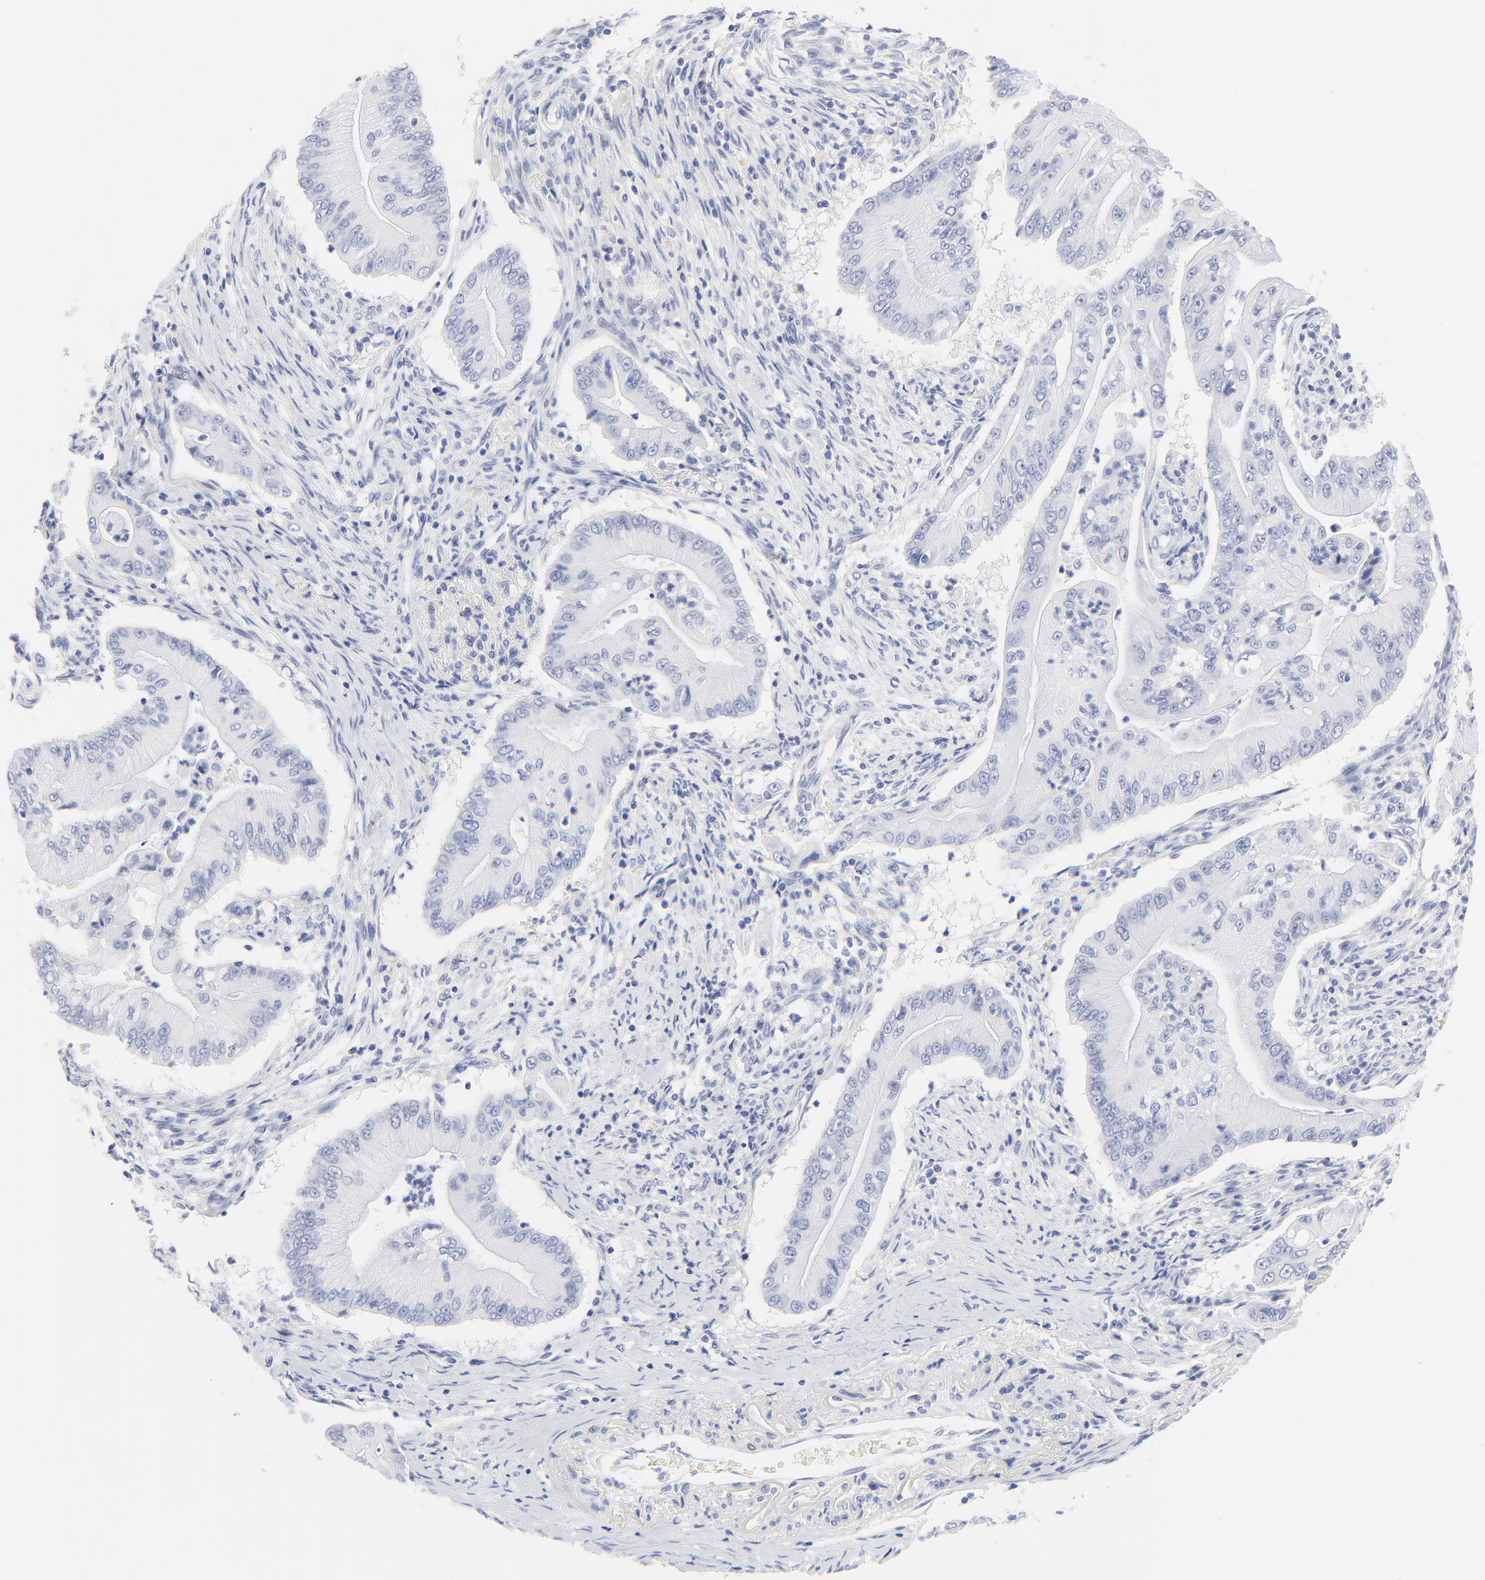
{"staining": {"intensity": "negative", "quantity": "none", "location": "none"}, "tissue": "pancreatic cancer", "cell_type": "Tumor cells", "image_type": "cancer", "snomed": [{"axis": "morphology", "description": "Adenocarcinoma, NOS"}, {"axis": "topography", "description": "Pancreas"}], "caption": "Pancreatic cancer (adenocarcinoma) was stained to show a protein in brown. There is no significant staining in tumor cells.", "gene": "PSD3", "patient": {"sex": "male", "age": 62}}